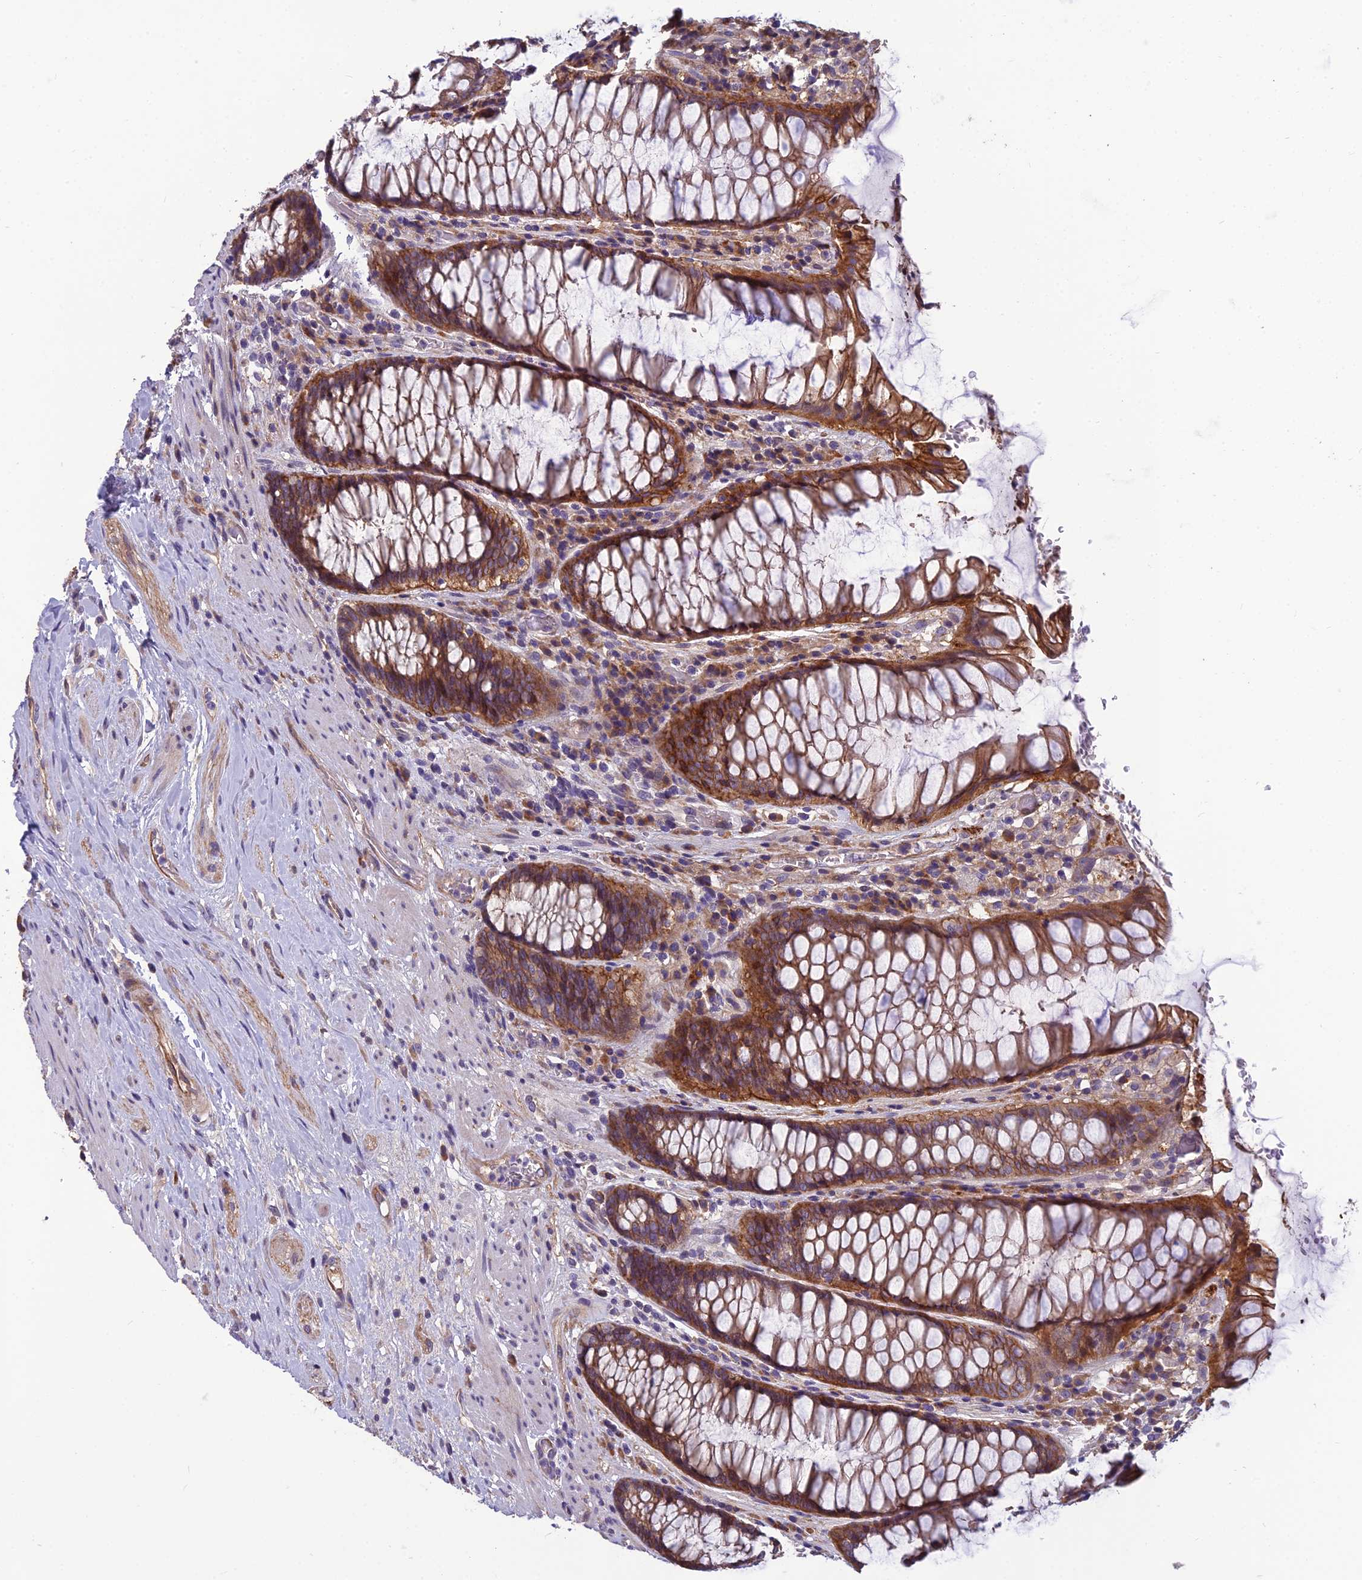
{"staining": {"intensity": "moderate", "quantity": ">75%", "location": "cytoplasmic/membranous"}, "tissue": "rectum", "cell_type": "Glandular cells", "image_type": "normal", "snomed": [{"axis": "morphology", "description": "Normal tissue, NOS"}, {"axis": "topography", "description": "Rectum"}], "caption": "High-power microscopy captured an IHC histopathology image of unremarkable rectum, revealing moderate cytoplasmic/membranous expression in approximately >75% of glandular cells. The protein is stained brown, and the nuclei are stained in blue (DAB IHC with brightfield microscopy, high magnification).", "gene": "TSPAN15", "patient": {"sex": "male", "age": 64}}